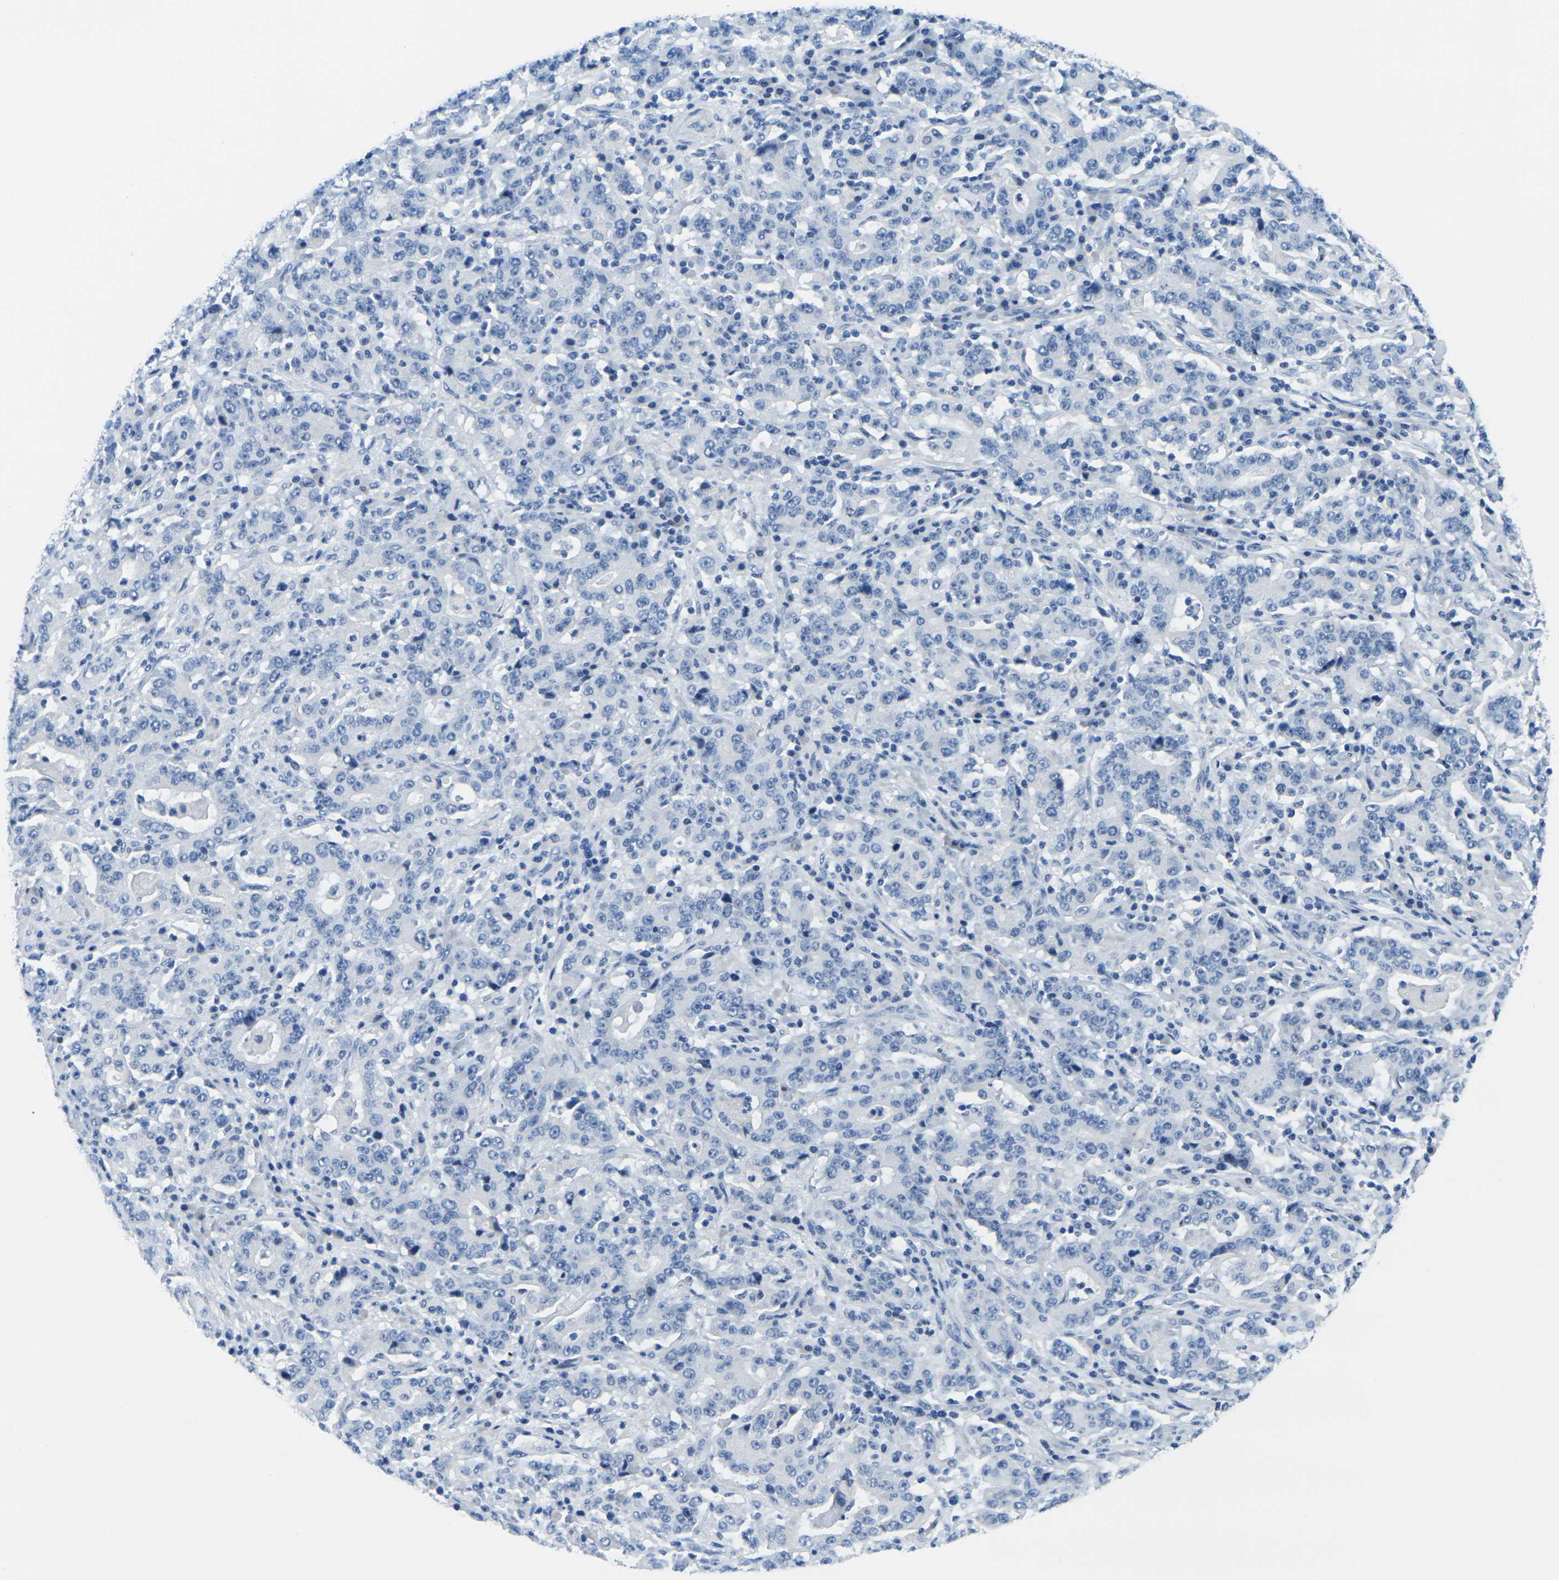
{"staining": {"intensity": "negative", "quantity": "none", "location": "none"}, "tissue": "stomach cancer", "cell_type": "Tumor cells", "image_type": "cancer", "snomed": [{"axis": "morphology", "description": "Normal tissue, NOS"}, {"axis": "morphology", "description": "Adenocarcinoma, NOS"}, {"axis": "topography", "description": "Stomach, upper"}, {"axis": "topography", "description": "Stomach"}], "caption": "Immunohistochemical staining of human stomach cancer (adenocarcinoma) exhibits no significant staining in tumor cells.", "gene": "FAM3D", "patient": {"sex": "male", "age": 59}}